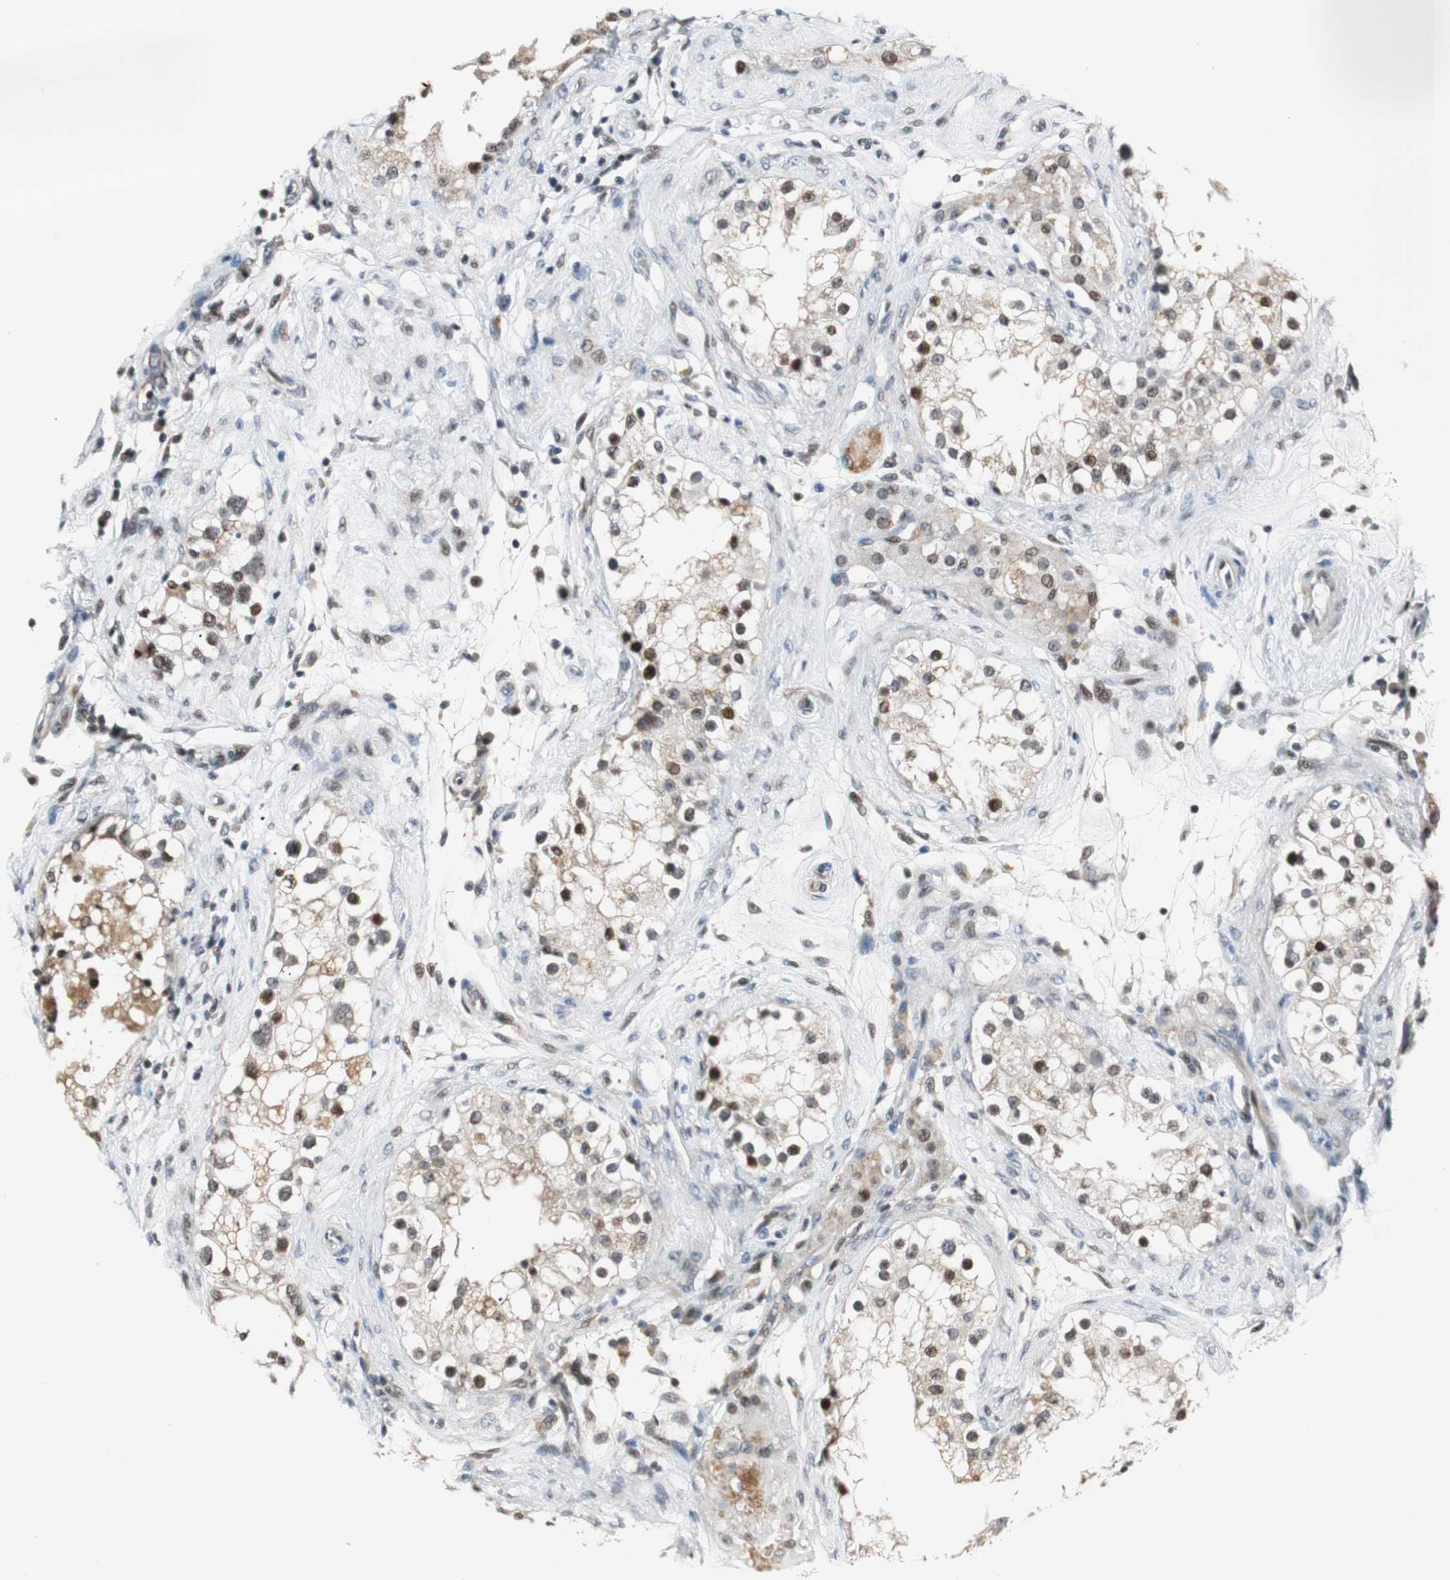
{"staining": {"intensity": "moderate", "quantity": "25%-75%", "location": "nuclear"}, "tissue": "epididymis", "cell_type": "Glandular cells", "image_type": "normal", "snomed": [{"axis": "morphology", "description": "Normal tissue, NOS"}, {"axis": "morphology", "description": "Inflammation, NOS"}, {"axis": "topography", "description": "Epididymis"}], "caption": "Immunohistochemical staining of benign epididymis reveals 25%-75% levels of moderate nuclear protein staining in about 25%-75% of glandular cells.", "gene": "RAD1", "patient": {"sex": "male", "age": 84}}